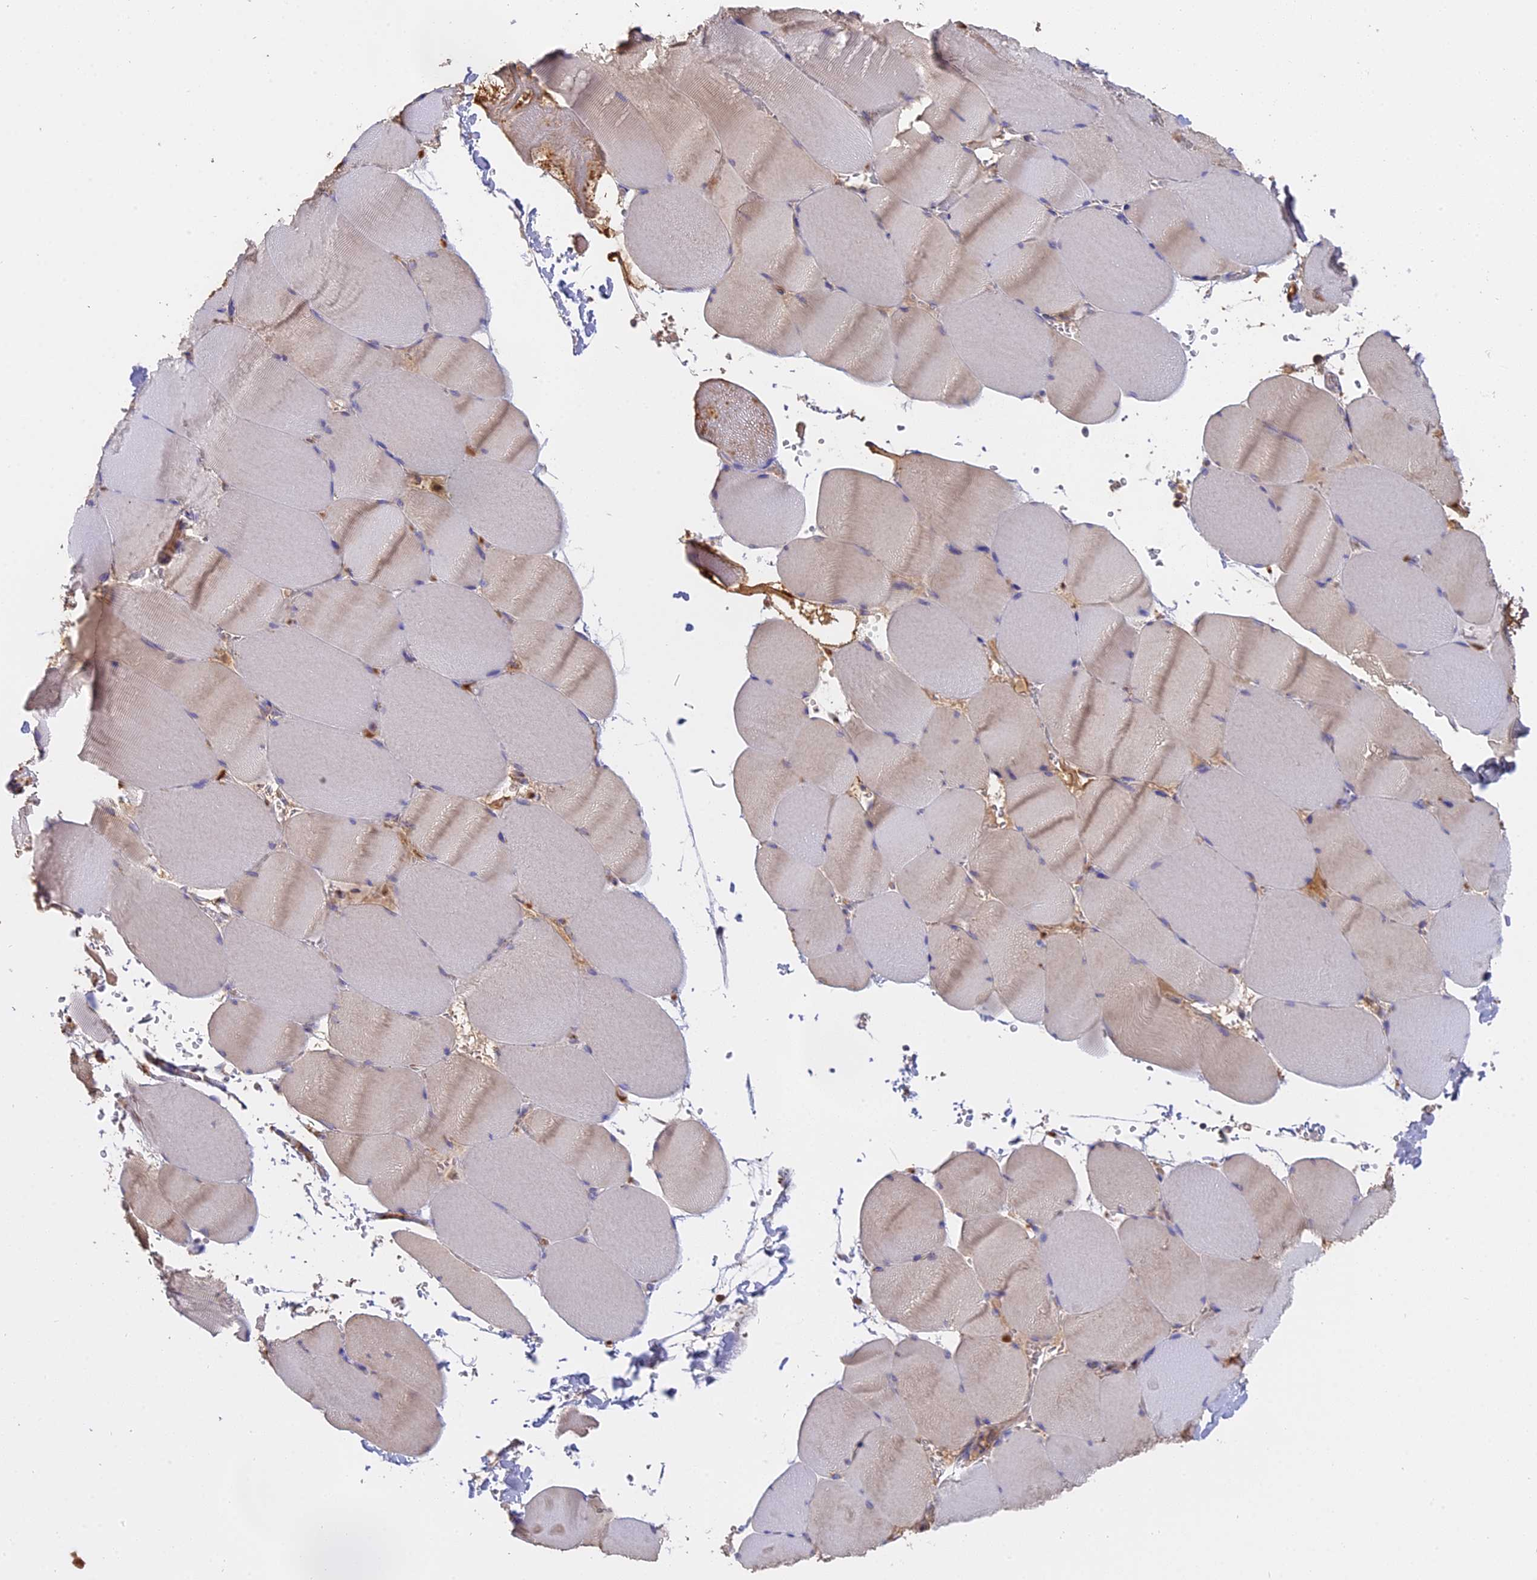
{"staining": {"intensity": "negative", "quantity": "none", "location": "none"}, "tissue": "skeletal muscle", "cell_type": "Myocytes", "image_type": "normal", "snomed": [{"axis": "morphology", "description": "Normal tissue, NOS"}, {"axis": "topography", "description": "Skeletal muscle"}, {"axis": "topography", "description": "Head-Neck"}], "caption": "High power microscopy micrograph of an immunohistochemistry histopathology image of benign skeletal muscle, revealing no significant positivity in myocytes.", "gene": "CFAP119", "patient": {"sex": "male", "age": 66}}